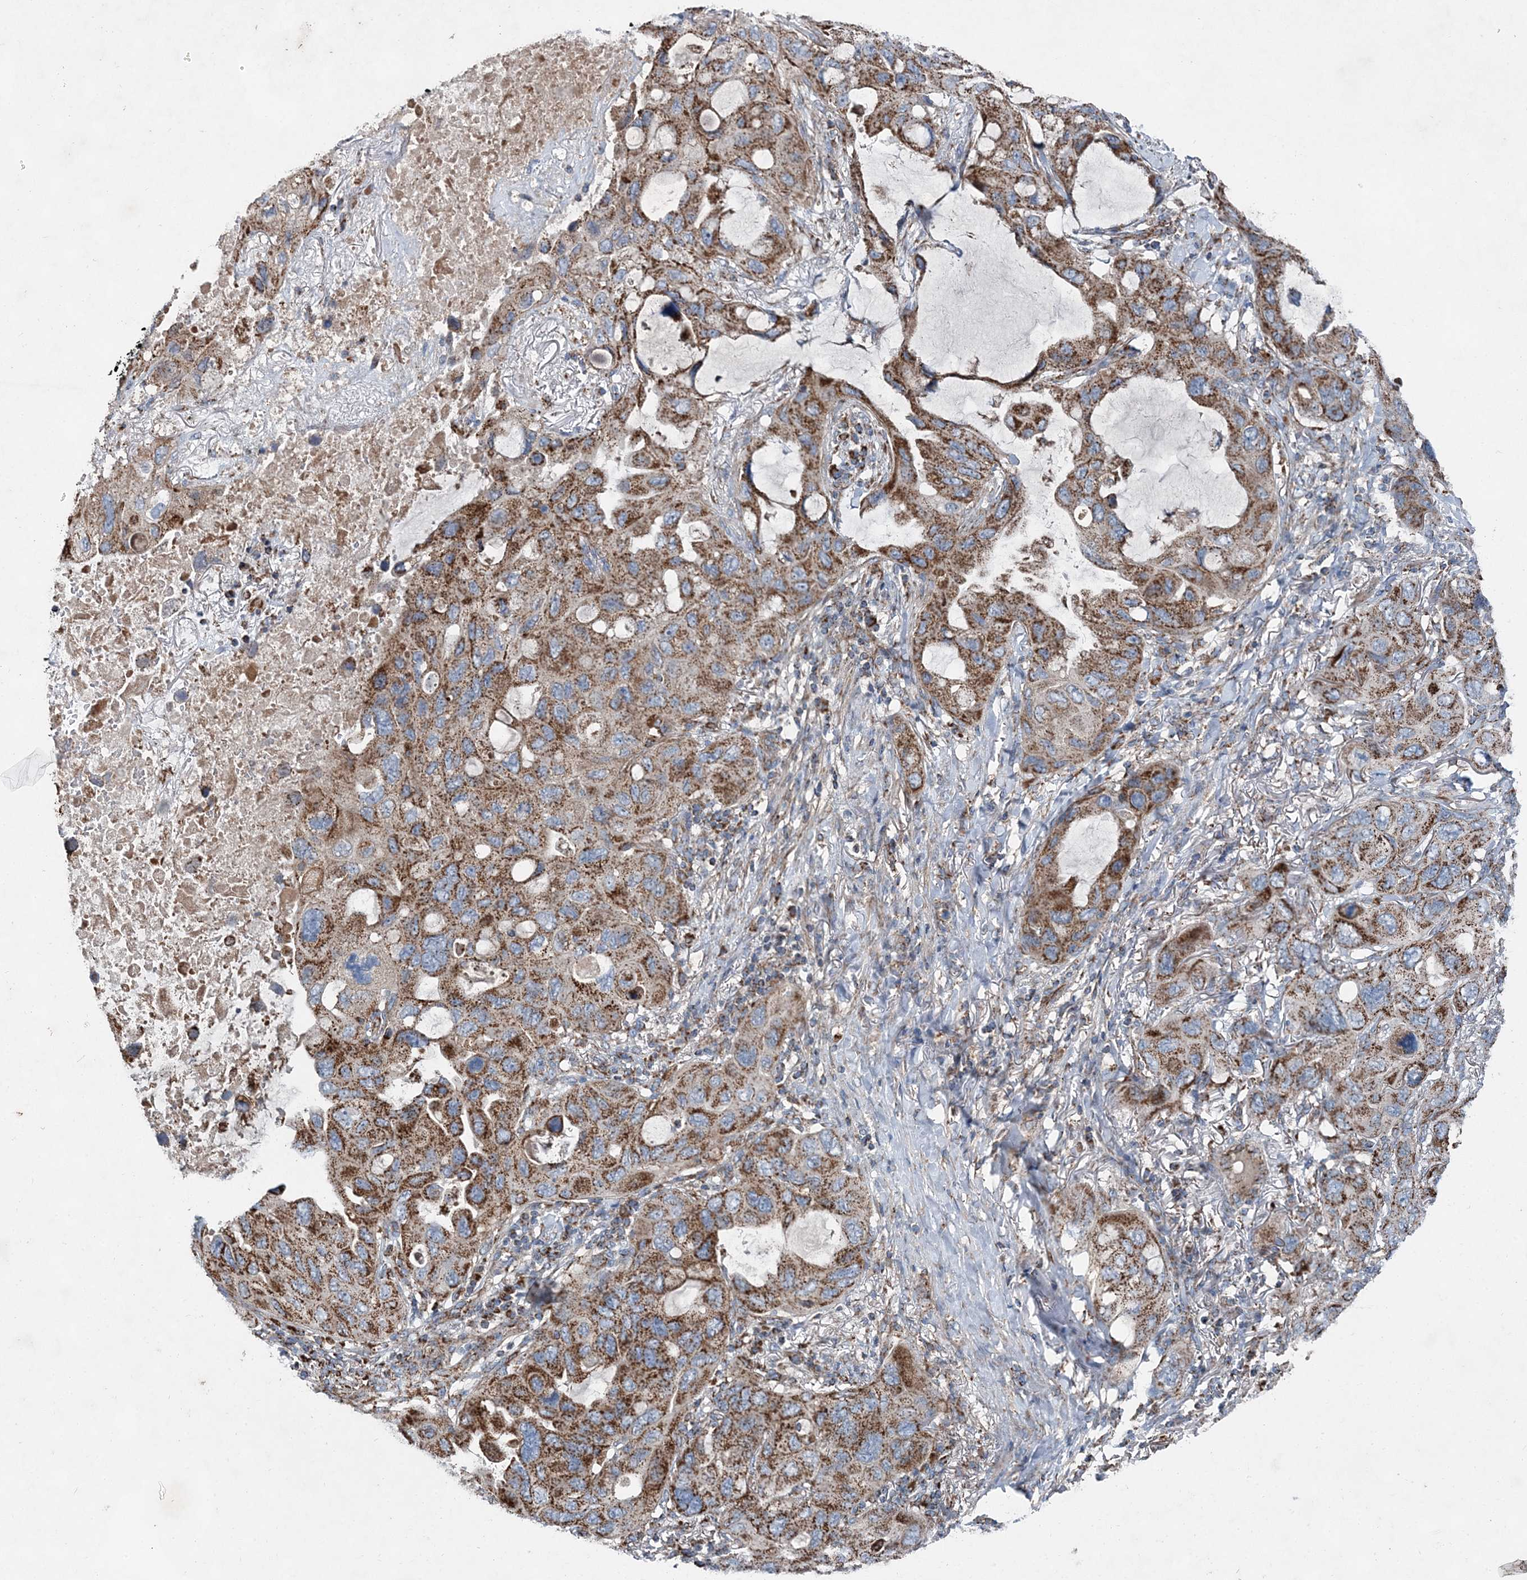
{"staining": {"intensity": "moderate", "quantity": ">75%", "location": "cytoplasmic/membranous"}, "tissue": "lung cancer", "cell_type": "Tumor cells", "image_type": "cancer", "snomed": [{"axis": "morphology", "description": "Squamous cell carcinoma, NOS"}, {"axis": "topography", "description": "Lung"}], "caption": "Immunohistochemical staining of lung cancer (squamous cell carcinoma) shows medium levels of moderate cytoplasmic/membranous protein staining in approximately >75% of tumor cells.", "gene": "SPAG16", "patient": {"sex": "female", "age": 73}}